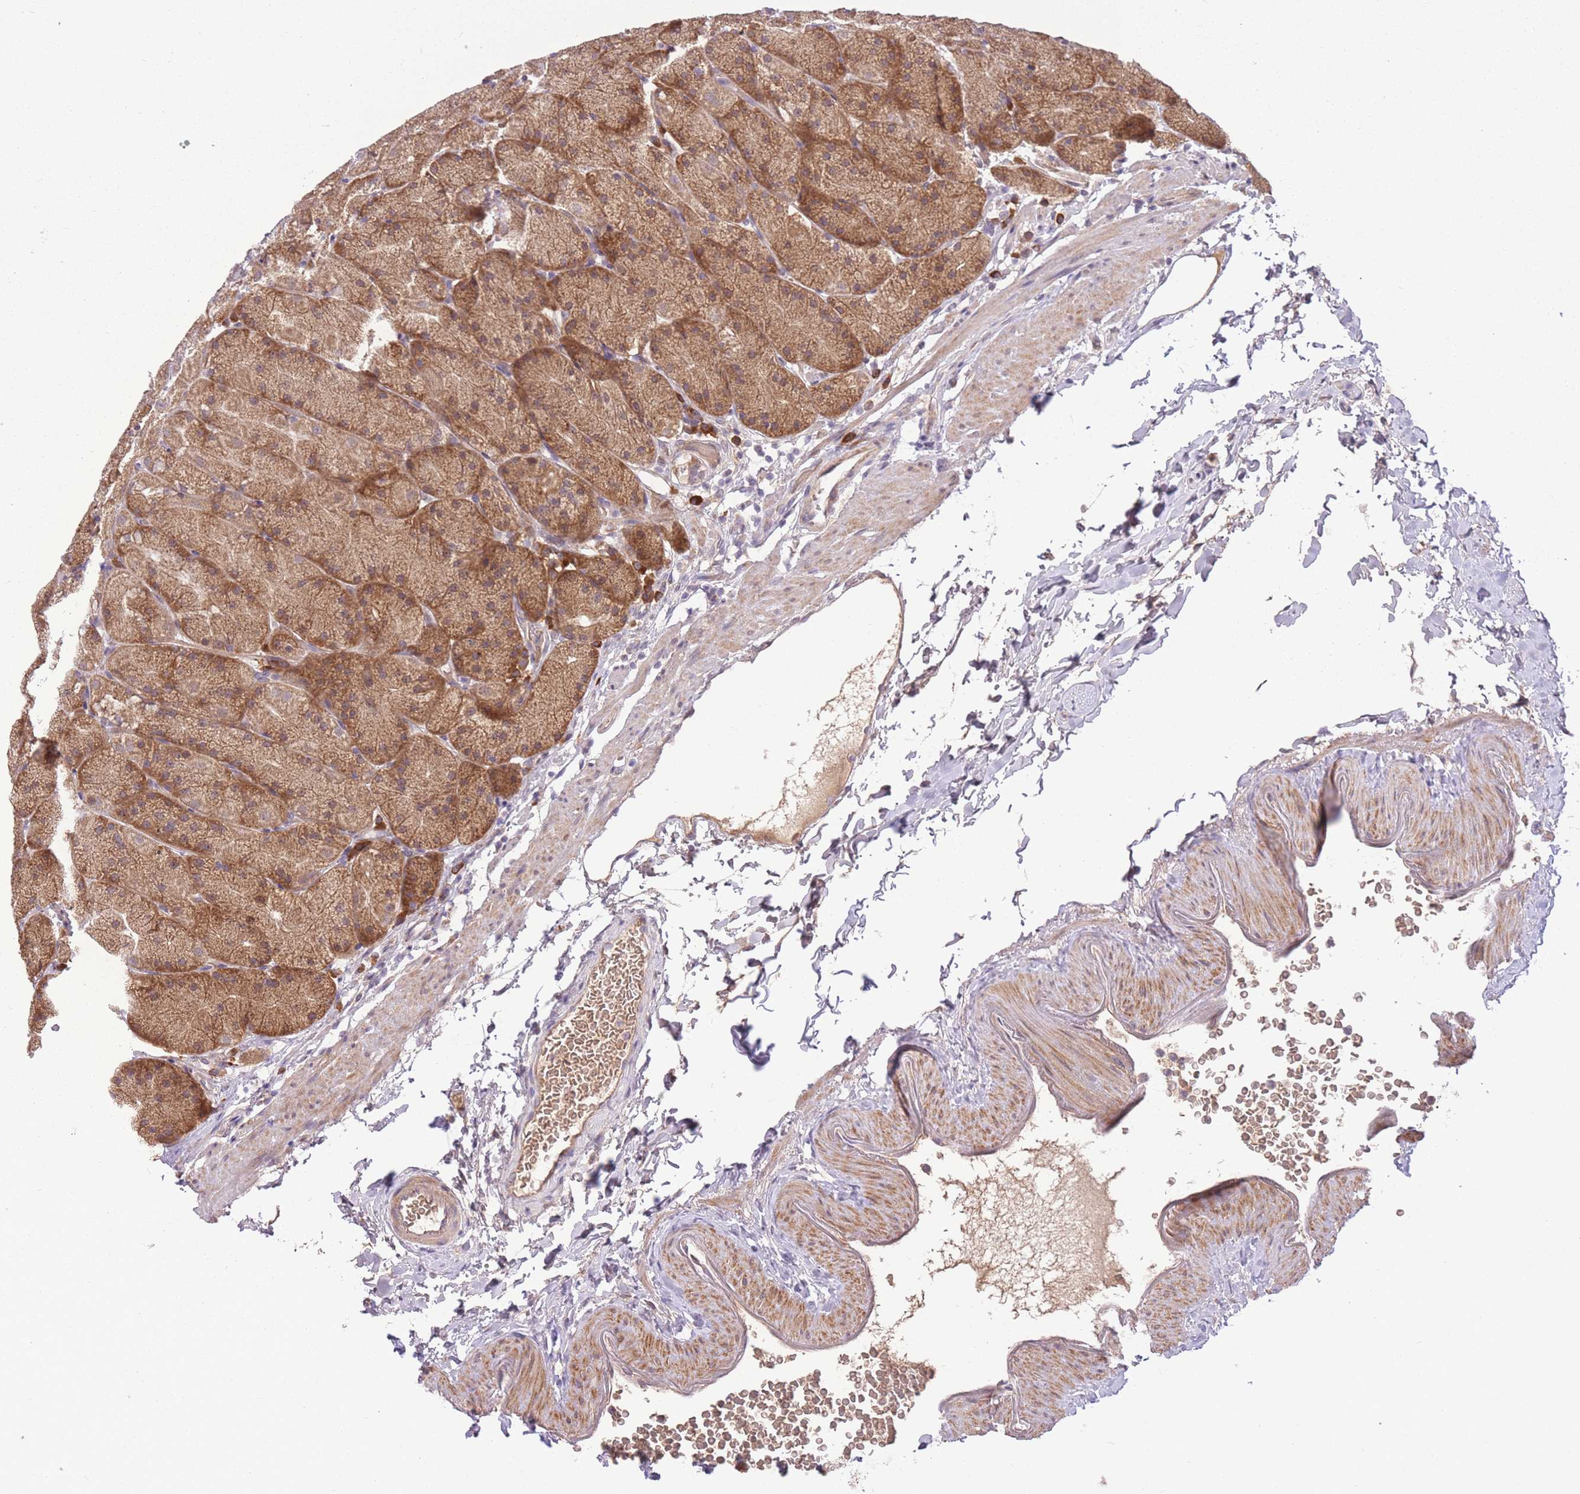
{"staining": {"intensity": "moderate", "quantity": ">75%", "location": "cytoplasmic/membranous"}, "tissue": "stomach", "cell_type": "Glandular cells", "image_type": "normal", "snomed": [{"axis": "morphology", "description": "Normal tissue, NOS"}, {"axis": "topography", "description": "Stomach, upper"}, {"axis": "topography", "description": "Stomach, lower"}], "caption": "Immunohistochemistry (IHC) of normal human stomach displays medium levels of moderate cytoplasmic/membranous positivity in about >75% of glandular cells. (DAB (3,3'-diaminobenzidine) = brown stain, brightfield microscopy at high magnification).", "gene": "POLR3F", "patient": {"sex": "male", "age": 67}}